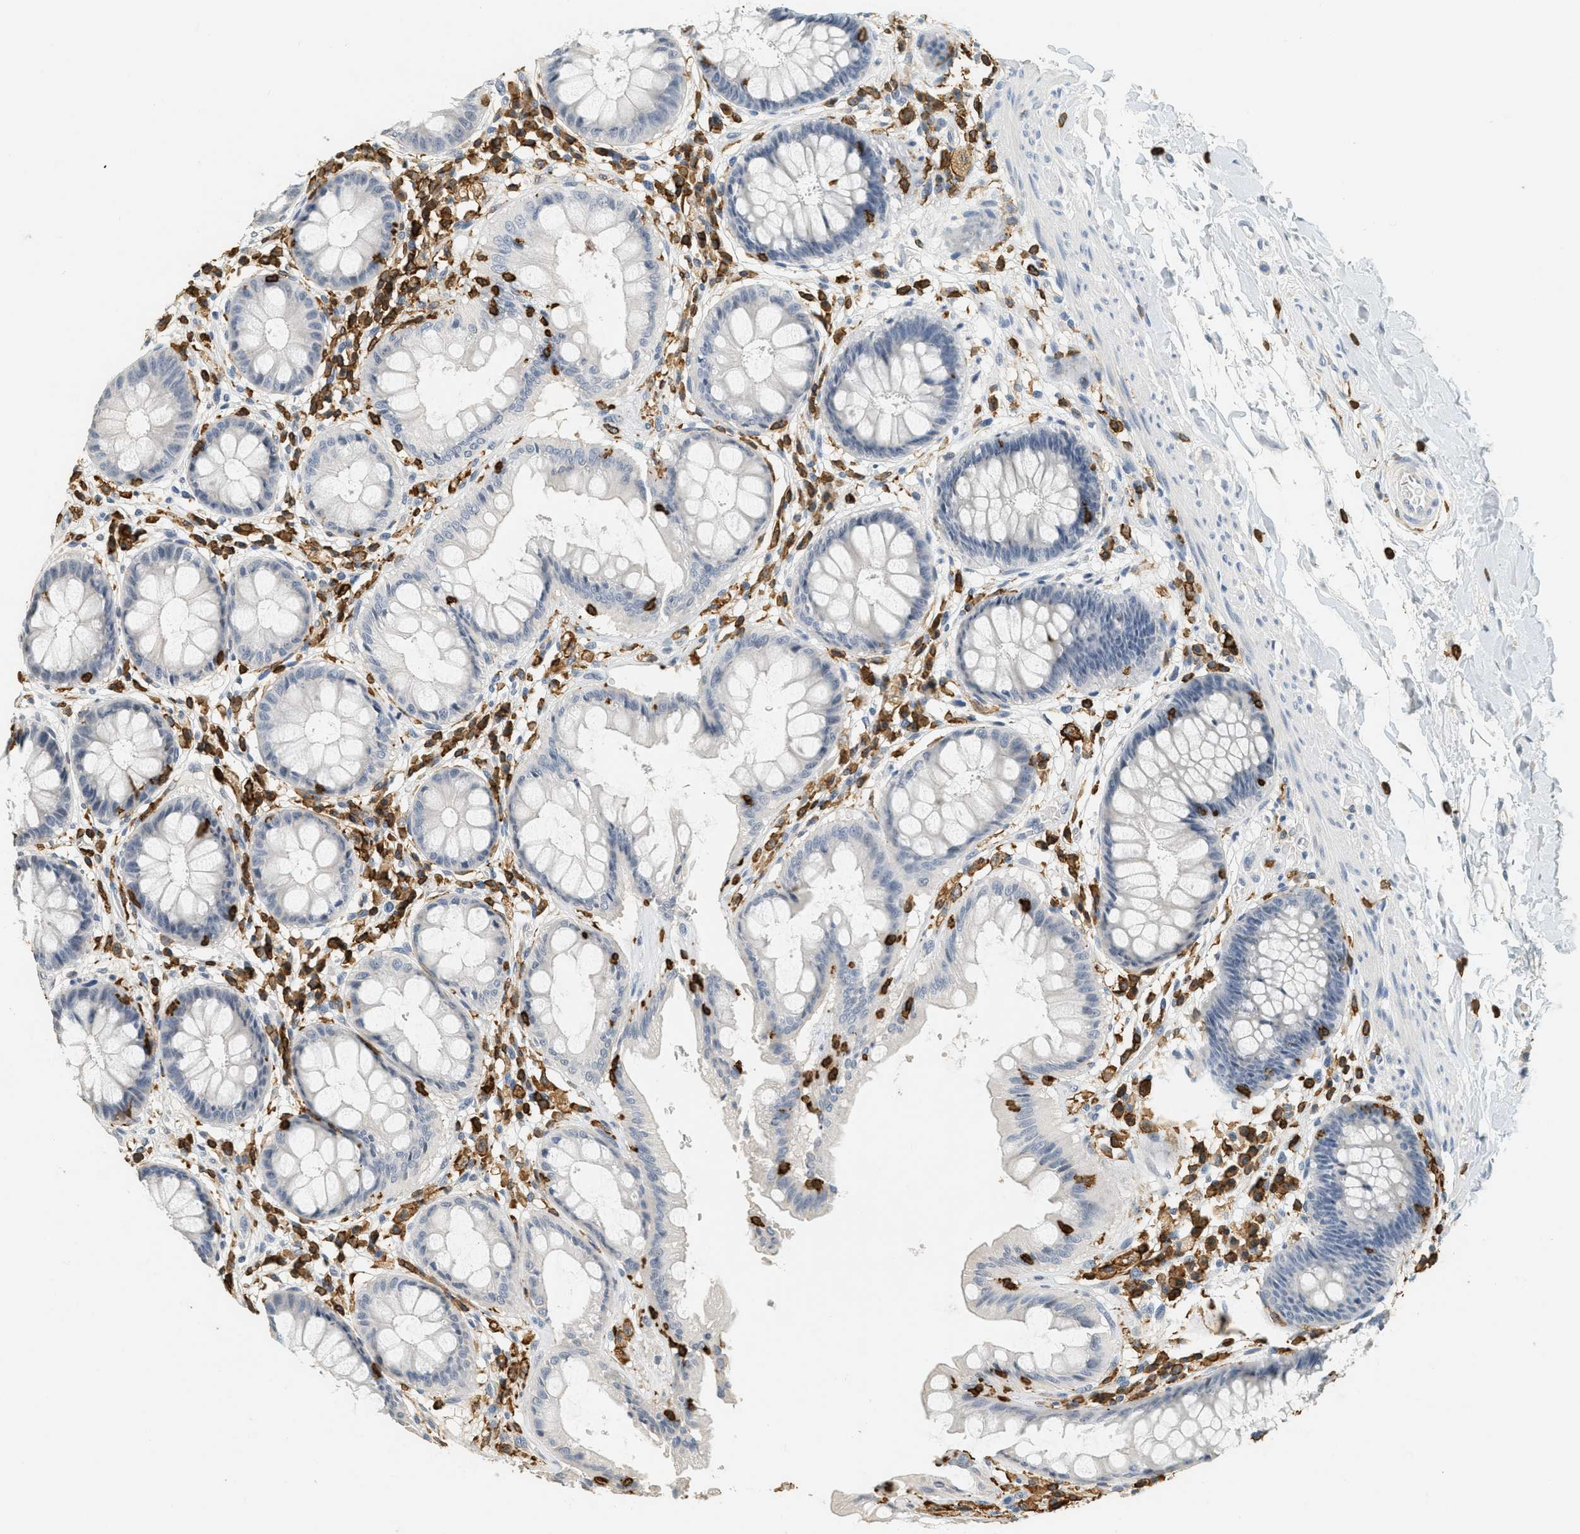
{"staining": {"intensity": "negative", "quantity": "none", "location": "none"}, "tissue": "rectum", "cell_type": "Glandular cells", "image_type": "normal", "snomed": [{"axis": "morphology", "description": "Normal tissue, NOS"}, {"axis": "topography", "description": "Rectum"}], "caption": "Immunohistochemical staining of unremarkable rectum demonstrates no significant expression in glandular cells. (Stains: DAB IHC with hematoxylin counter stain, Microscopy: brightfield microscopy at high magnification).", "gene": "LSP1", "patient": {"sex": "female", "age": 46}}